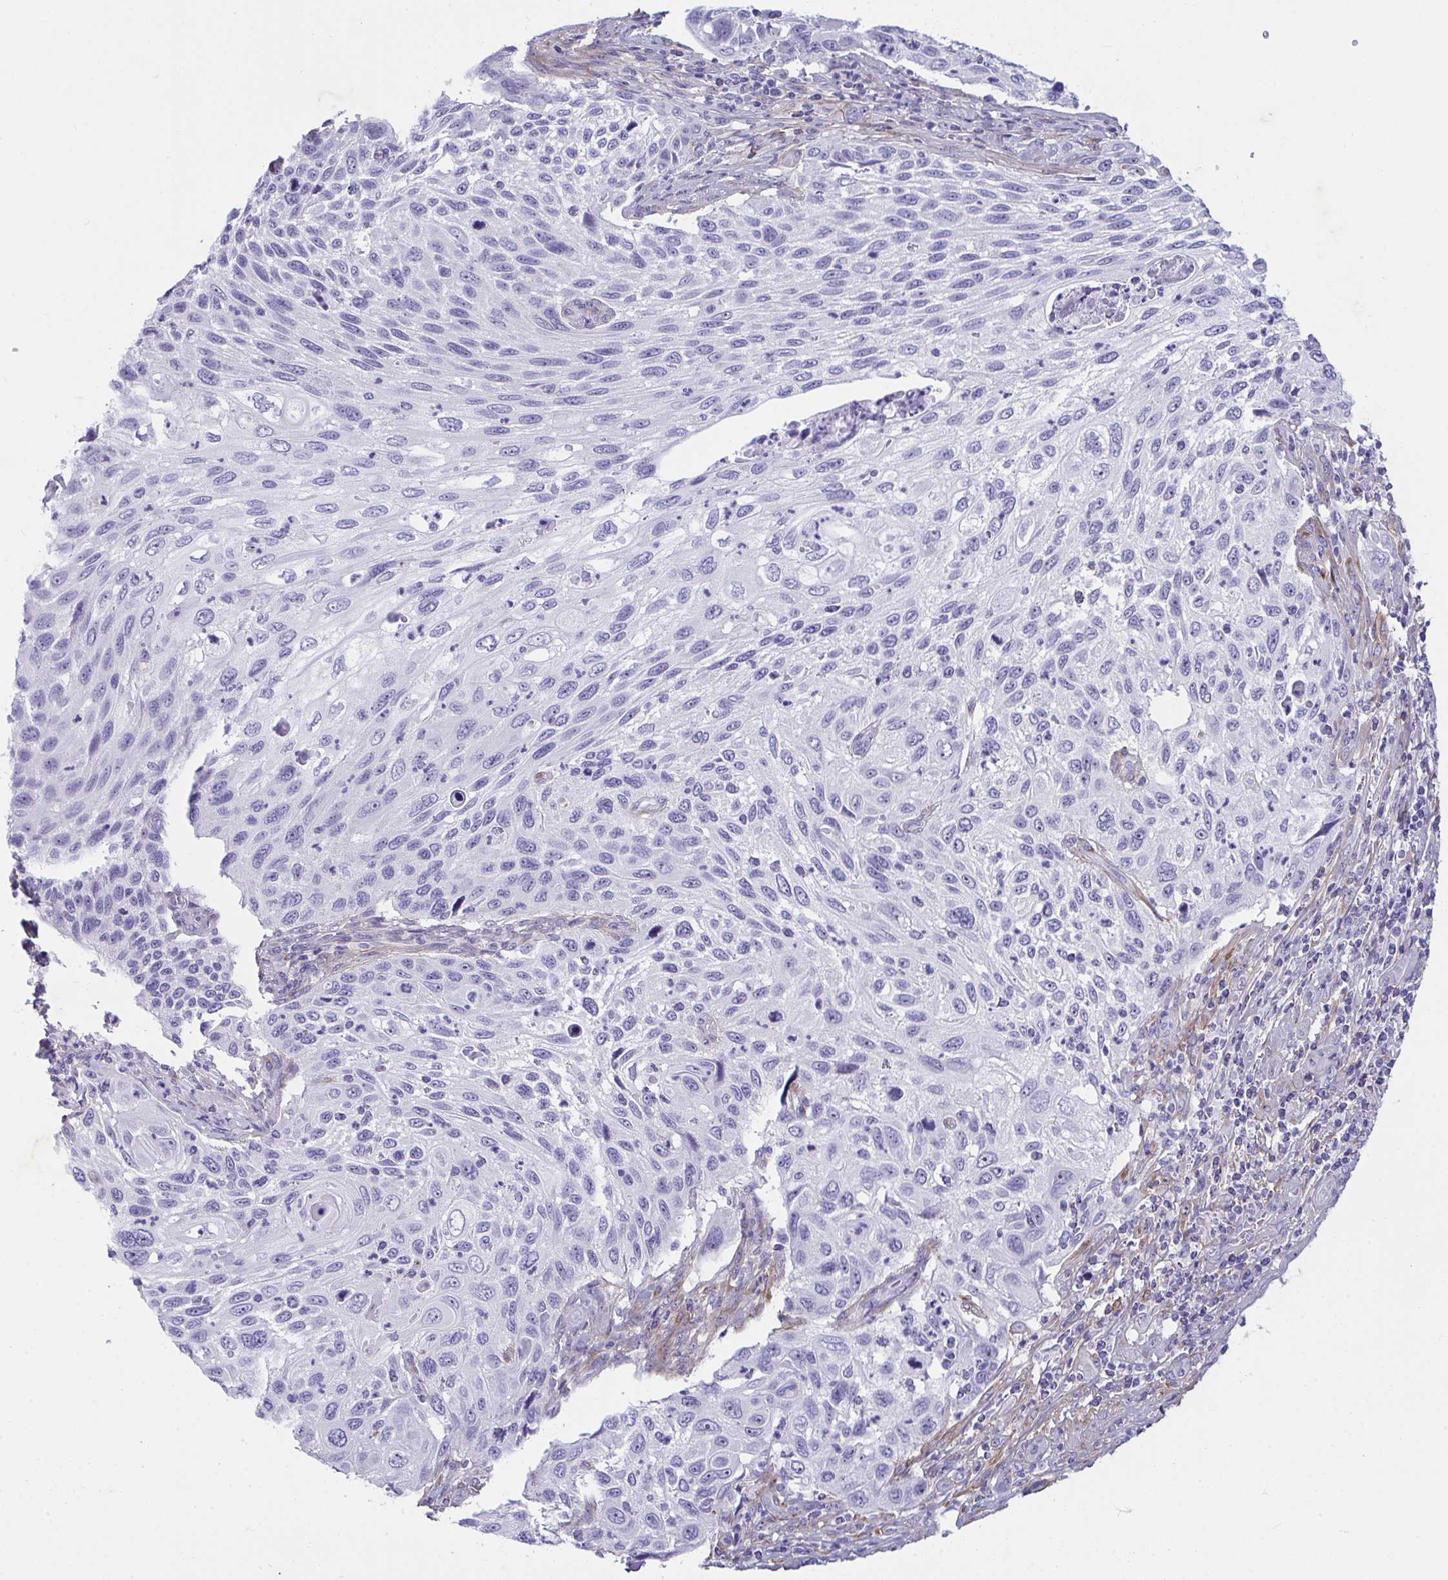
{"staining": {"intensity": "negative", "quantity": "none", "location": "none"}, "tissue": "cervical cancer", "cell_type": "Tumor cells", "image_type": "cancer", "snomed": [{"axis": "morphology", "description": "Squamous cell carcinoma, NOS"}, {"axis": "topography", "description": "Cervix"}], "caption": "Immunohistochemical staining of cervical cancer (squamous cell carcinoma) shows no significant expression in tumor cells. (DAB (3,3'-diaminobenzidine) immunohistochemistry with hematoxylin counter stain).", "gene": "LHFPL6", "patient": {"sex": "female", "age": 70}}